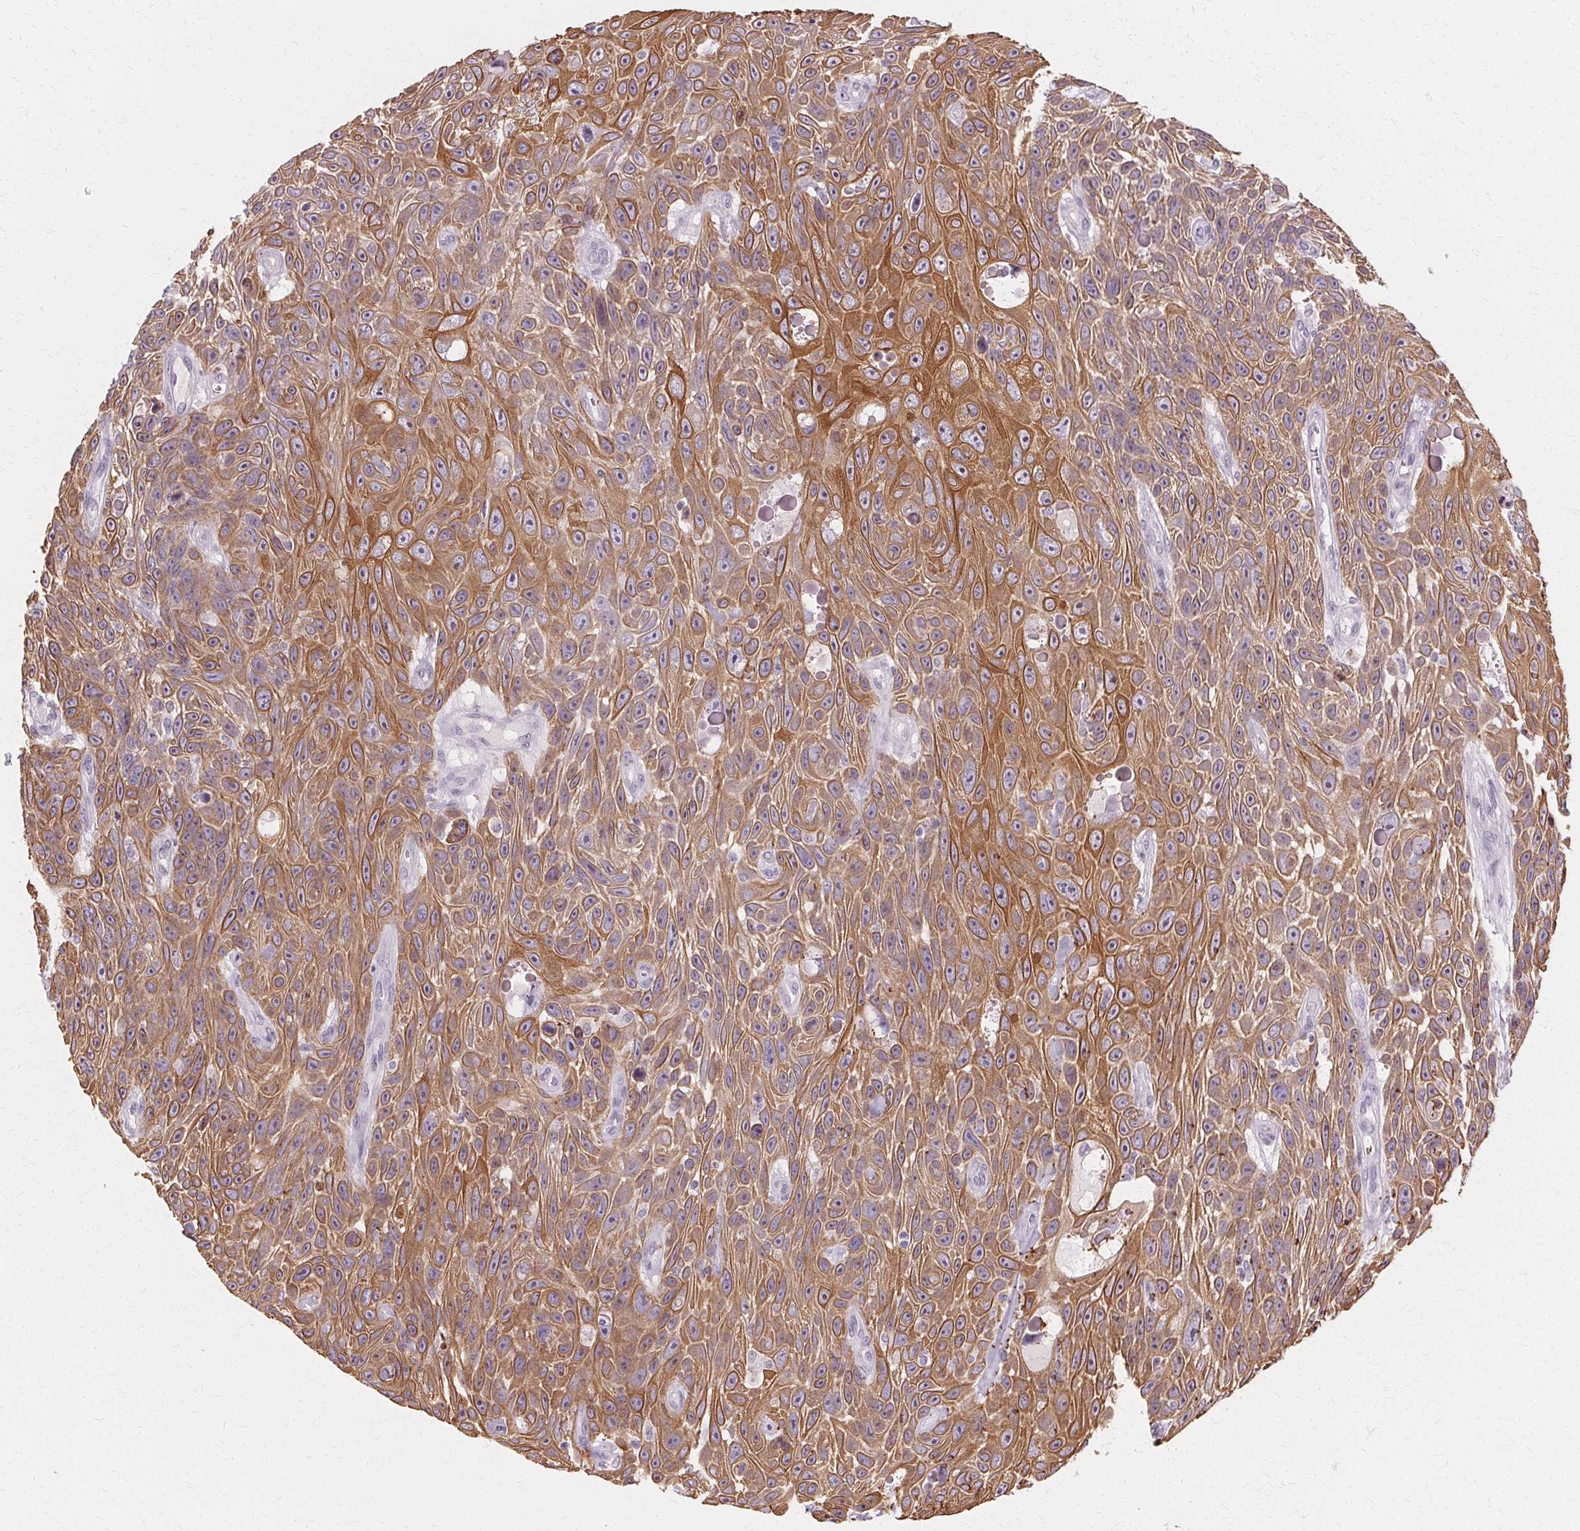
{"staining": {"intensity": "moderate", "quantity": ">75%", "location": "cytoplasmic/membranous"}, "tissue": "skin cancer", "cell_type": "Tumor cells", "image_type": "cancer", "snomed": [{"axis": "morphology", "description": "Squamous cell carcinoma, NOS"}, {"axis": "topography", "description": "Skin"}], "caption": "Skin cancer was stained to show a protein in brown. There is medium levels of moderate cytoplasmic/membranous staining in about >75% of tumor cells. The staining is performed using DAB (3,3'-diaminobenzidine) brown chromogen to label protein expression. The nuclei are counter-stained blue using hematoxylin.", "gene": "KRT6C", "patient": {"sex": "male", "age": 82}}